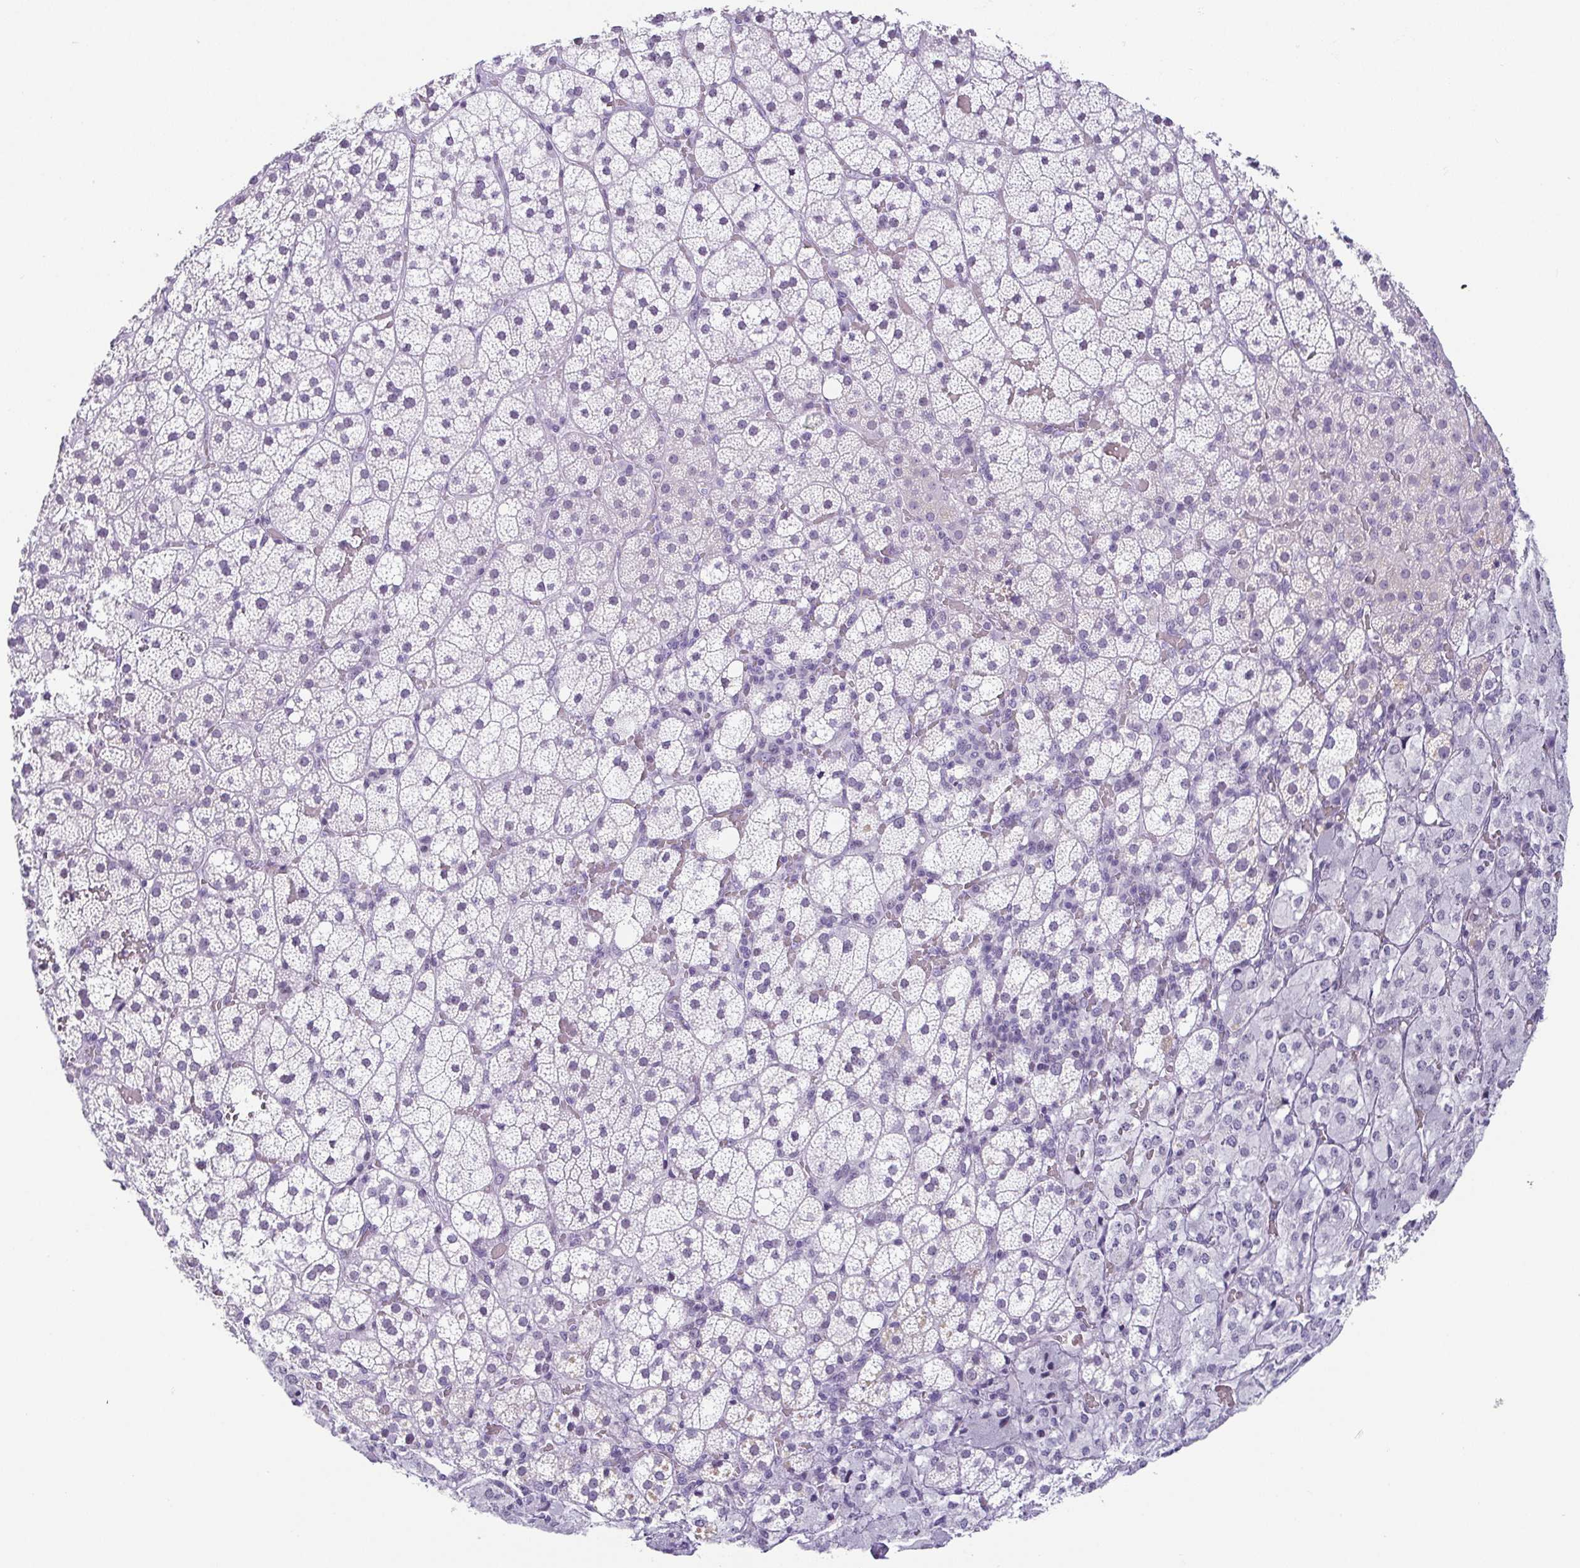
{"staining": {"intensity": "negative", "quantity": "none", "location": "none"}, "tissue": "adrenal gland", "cell_type": "Glandular cells", "image_type": "normal", "snomed": [{"axis": "morphology", "description": "Normal tissue, NOS"}, {"axis": "topography", "description": "Adrenal gland"}], "caption": "The photomicrograph displays no staining of glandular cells in benign adrenal gland. (Stains: DAB IHC with hematoxylin counter stain, Microscopy: brightfield microscopy at high magnification).", "gene": "ESX1", "patient": {"sex": "male", "age": 53}}